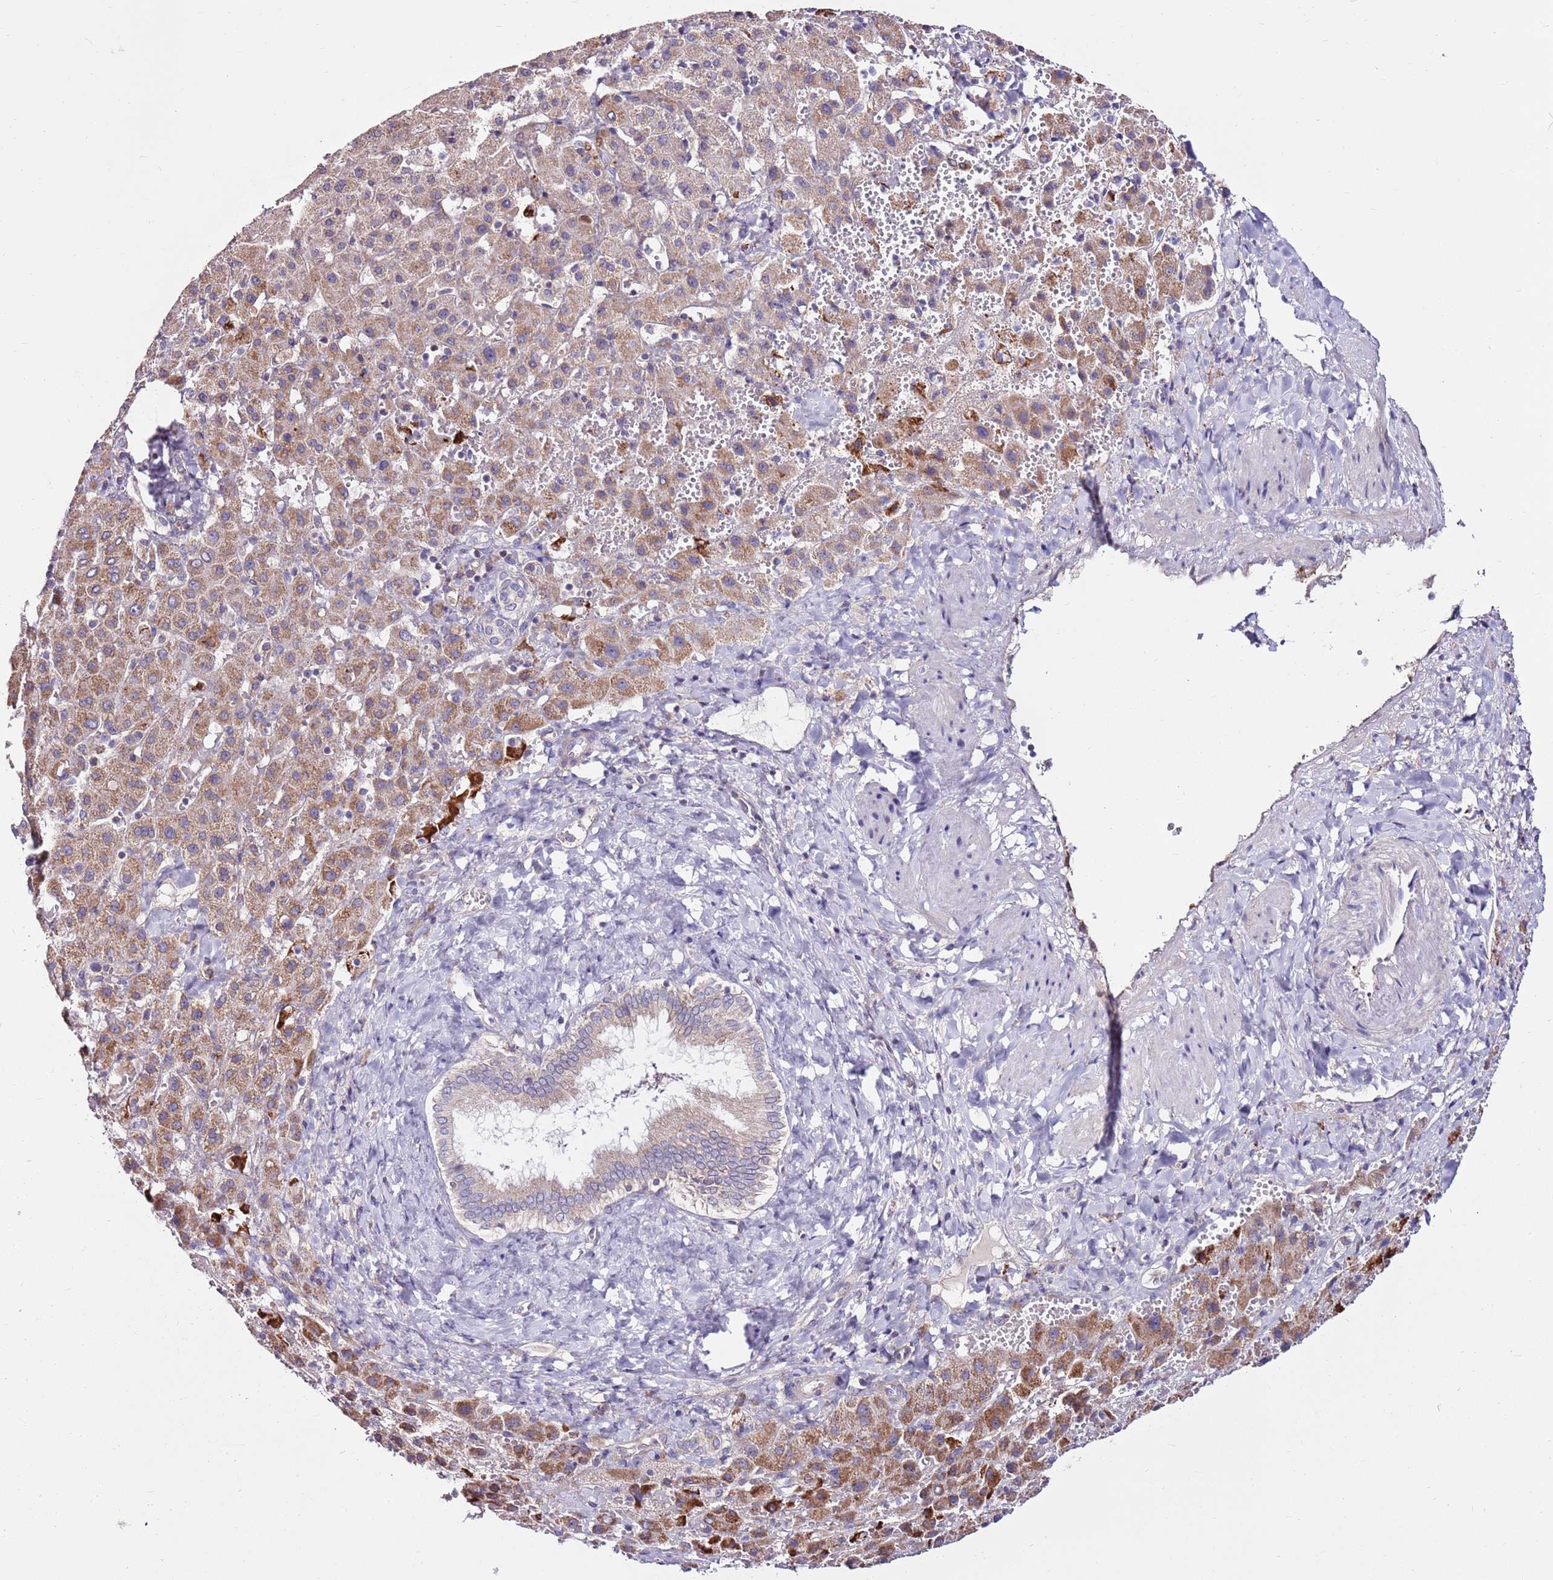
{"staining": {"intensity": "moderate", "quantity": ">75%", "location": "cytoplasmic/membranous"}, "tissue": "liver cancer", "cell_type": "Tumor cells", "image_type": "cancer", "snomed": [{"axis": "morphology", "description": "Carcinoma, Hepatocellular, NOS"}, {"axis": "topography", "description": "Liver"}], "caption": "Immunohistochemical staining of liver hepatocellular carcinoma reveals medium levels of moderate cytoplasmic/membranous expression in approximately >75% of tumor cells.", "gene": "SMG1", "patient": {"sex": "female", "age": 58}}